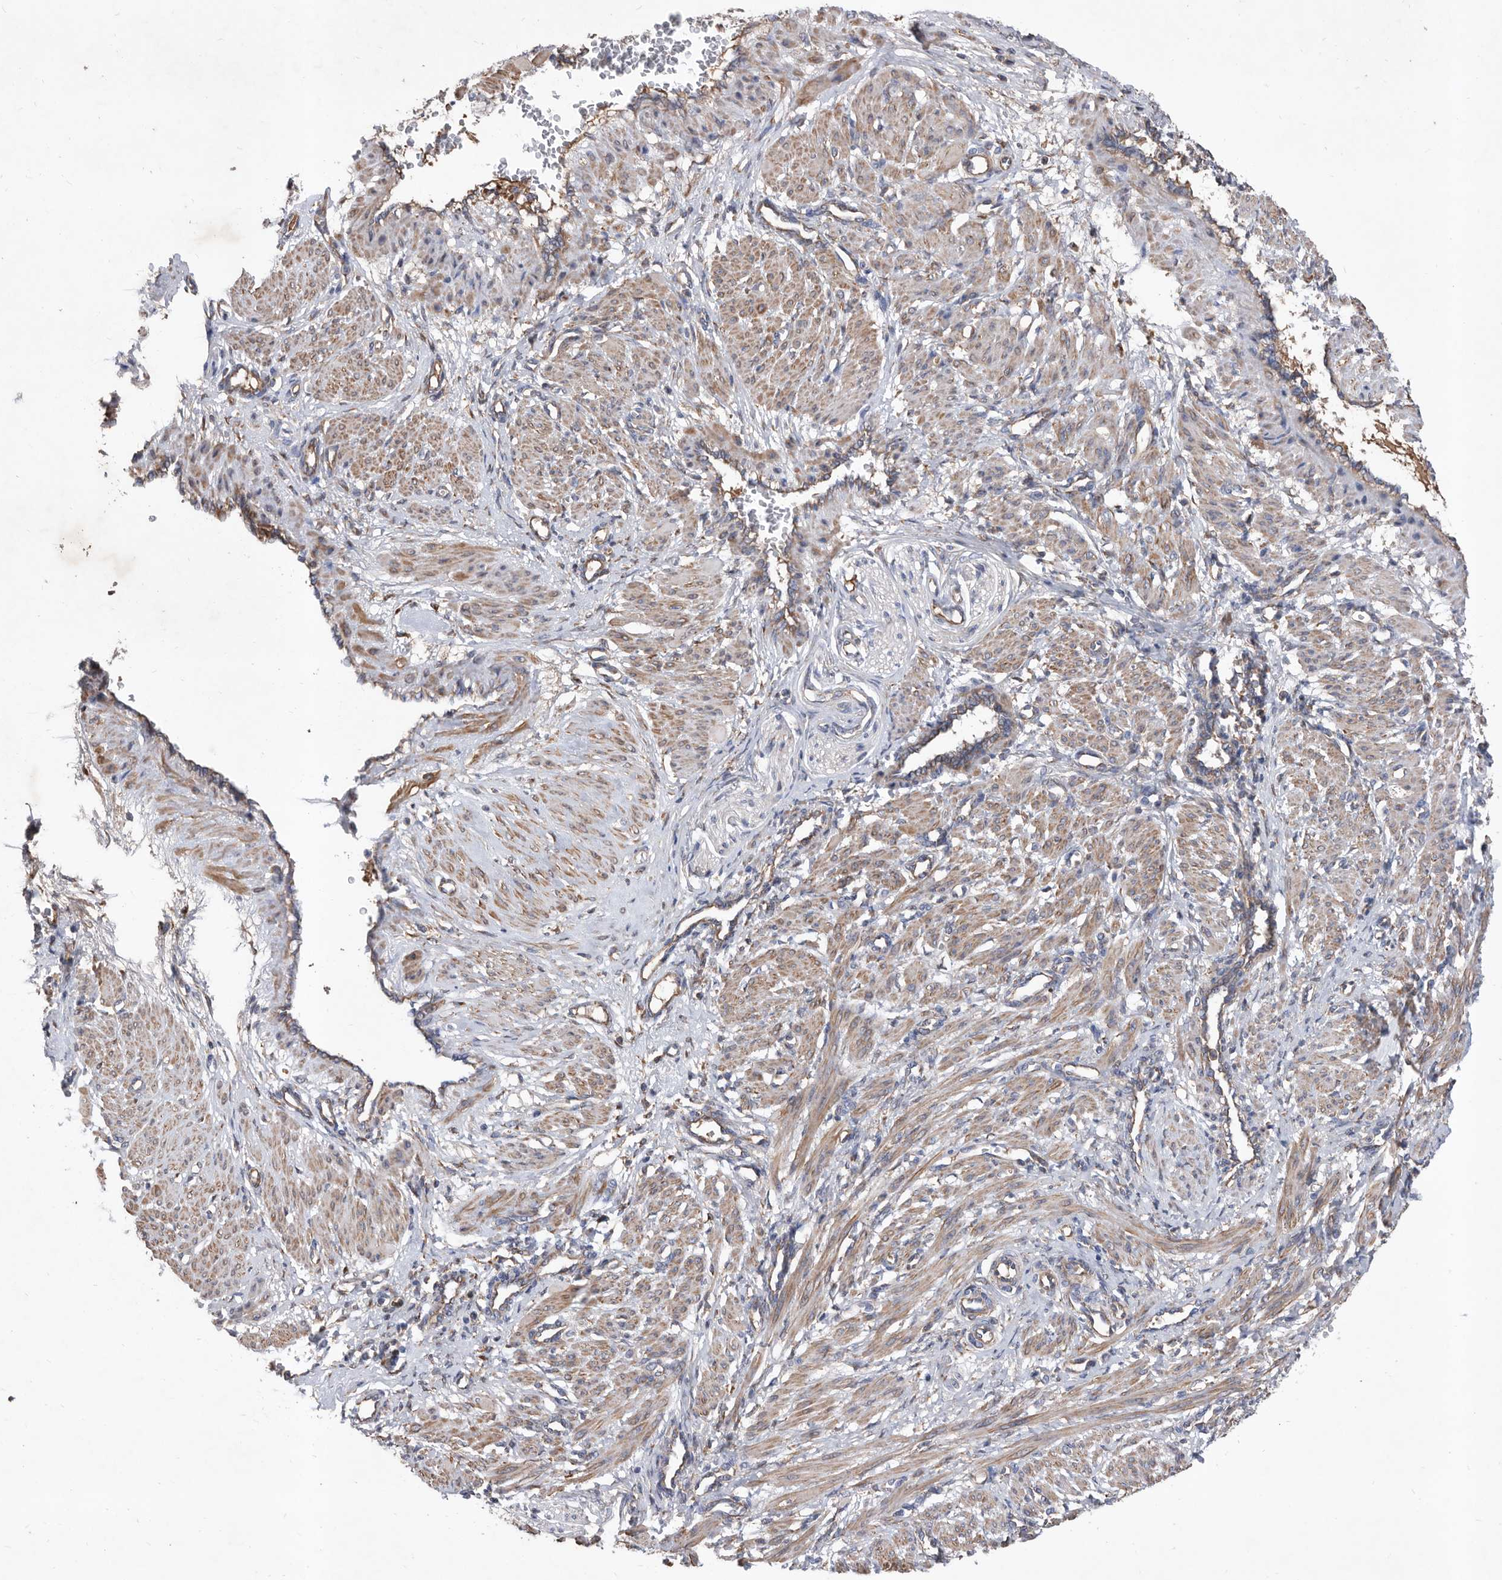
{"staining": {"intensity": "moderate", "quantity": "25%-75%", "location": "cytoplasmic/membranous"}, "tissue": "smooth muscle", "cell_type": "Smooth muscle cells", "image_type": "normal", "snomed": [{"axis": "morphology", "description": "Normal tissue, NOS"}, {"axis": "topography", "description": "Endometrium"}], "caption": "IHC photomicrograph of benign smooth muscle: smooth muscle stained using immunohistochemistry (IHC) shows medium levels of moderate protein expression localized specifically in the cytoplasmic/membranous of smooth muscle cells, appearing as a cytoplasmic/membranous brown color.", "gene": "ATP13A3", "patient": {"sex": "female", "age": 33}}